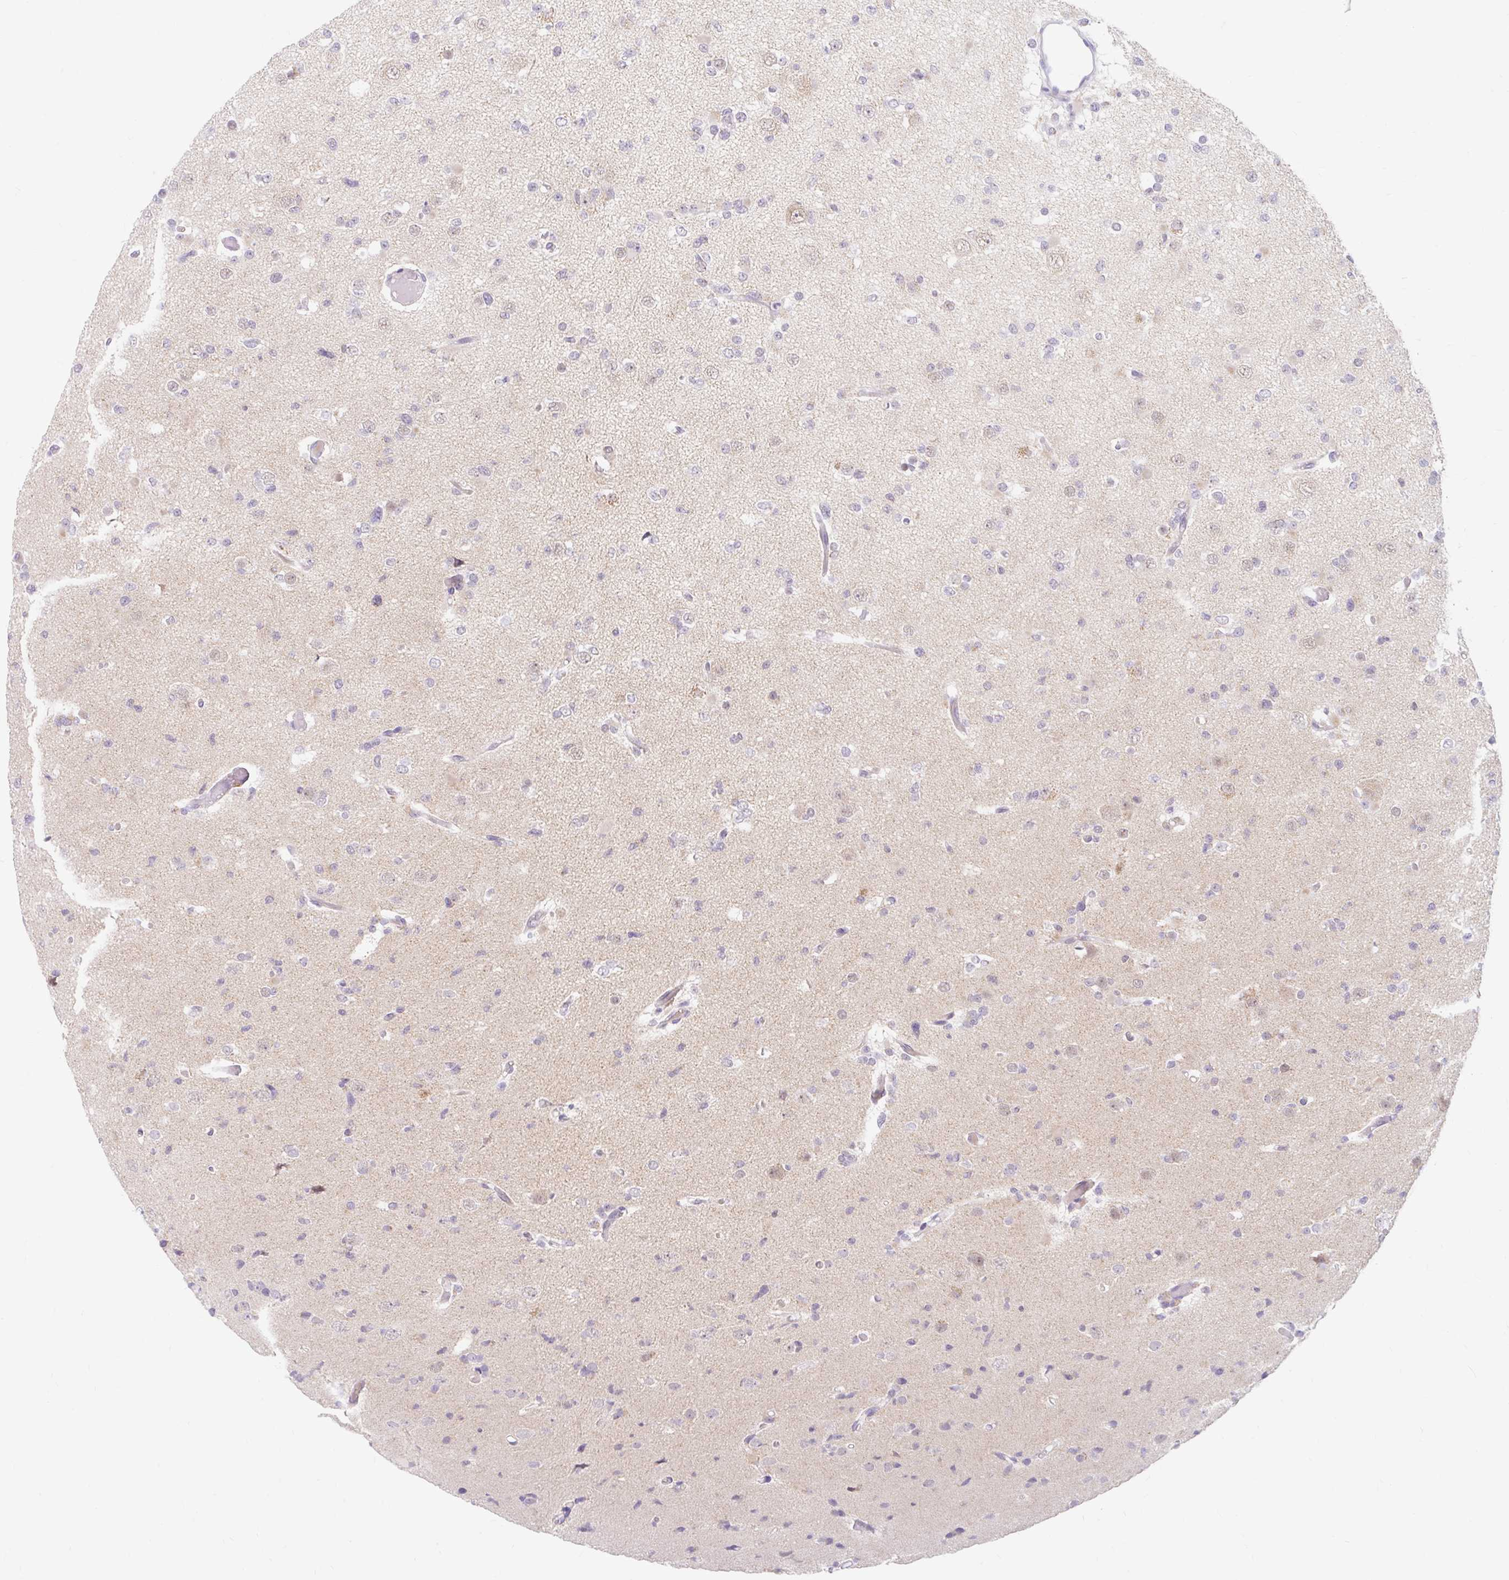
{"staining": {"intensity": "negative", "quantity": "none", "location": "none"}, "tissue": "glioma", "cell_type": "Tumor cells", "image_type": "cancer", "snomed": [{"axis": "morphology", "description": "Glioma, malignant, Low grade"}, {"axis": "topography", "description": "Brain"}], "caption": "Immunohistochemical staining of glioma shows no significant staining in tumor cells.", "gene": "ITPK1", "patient": {"sex": "female", "age": 22}}